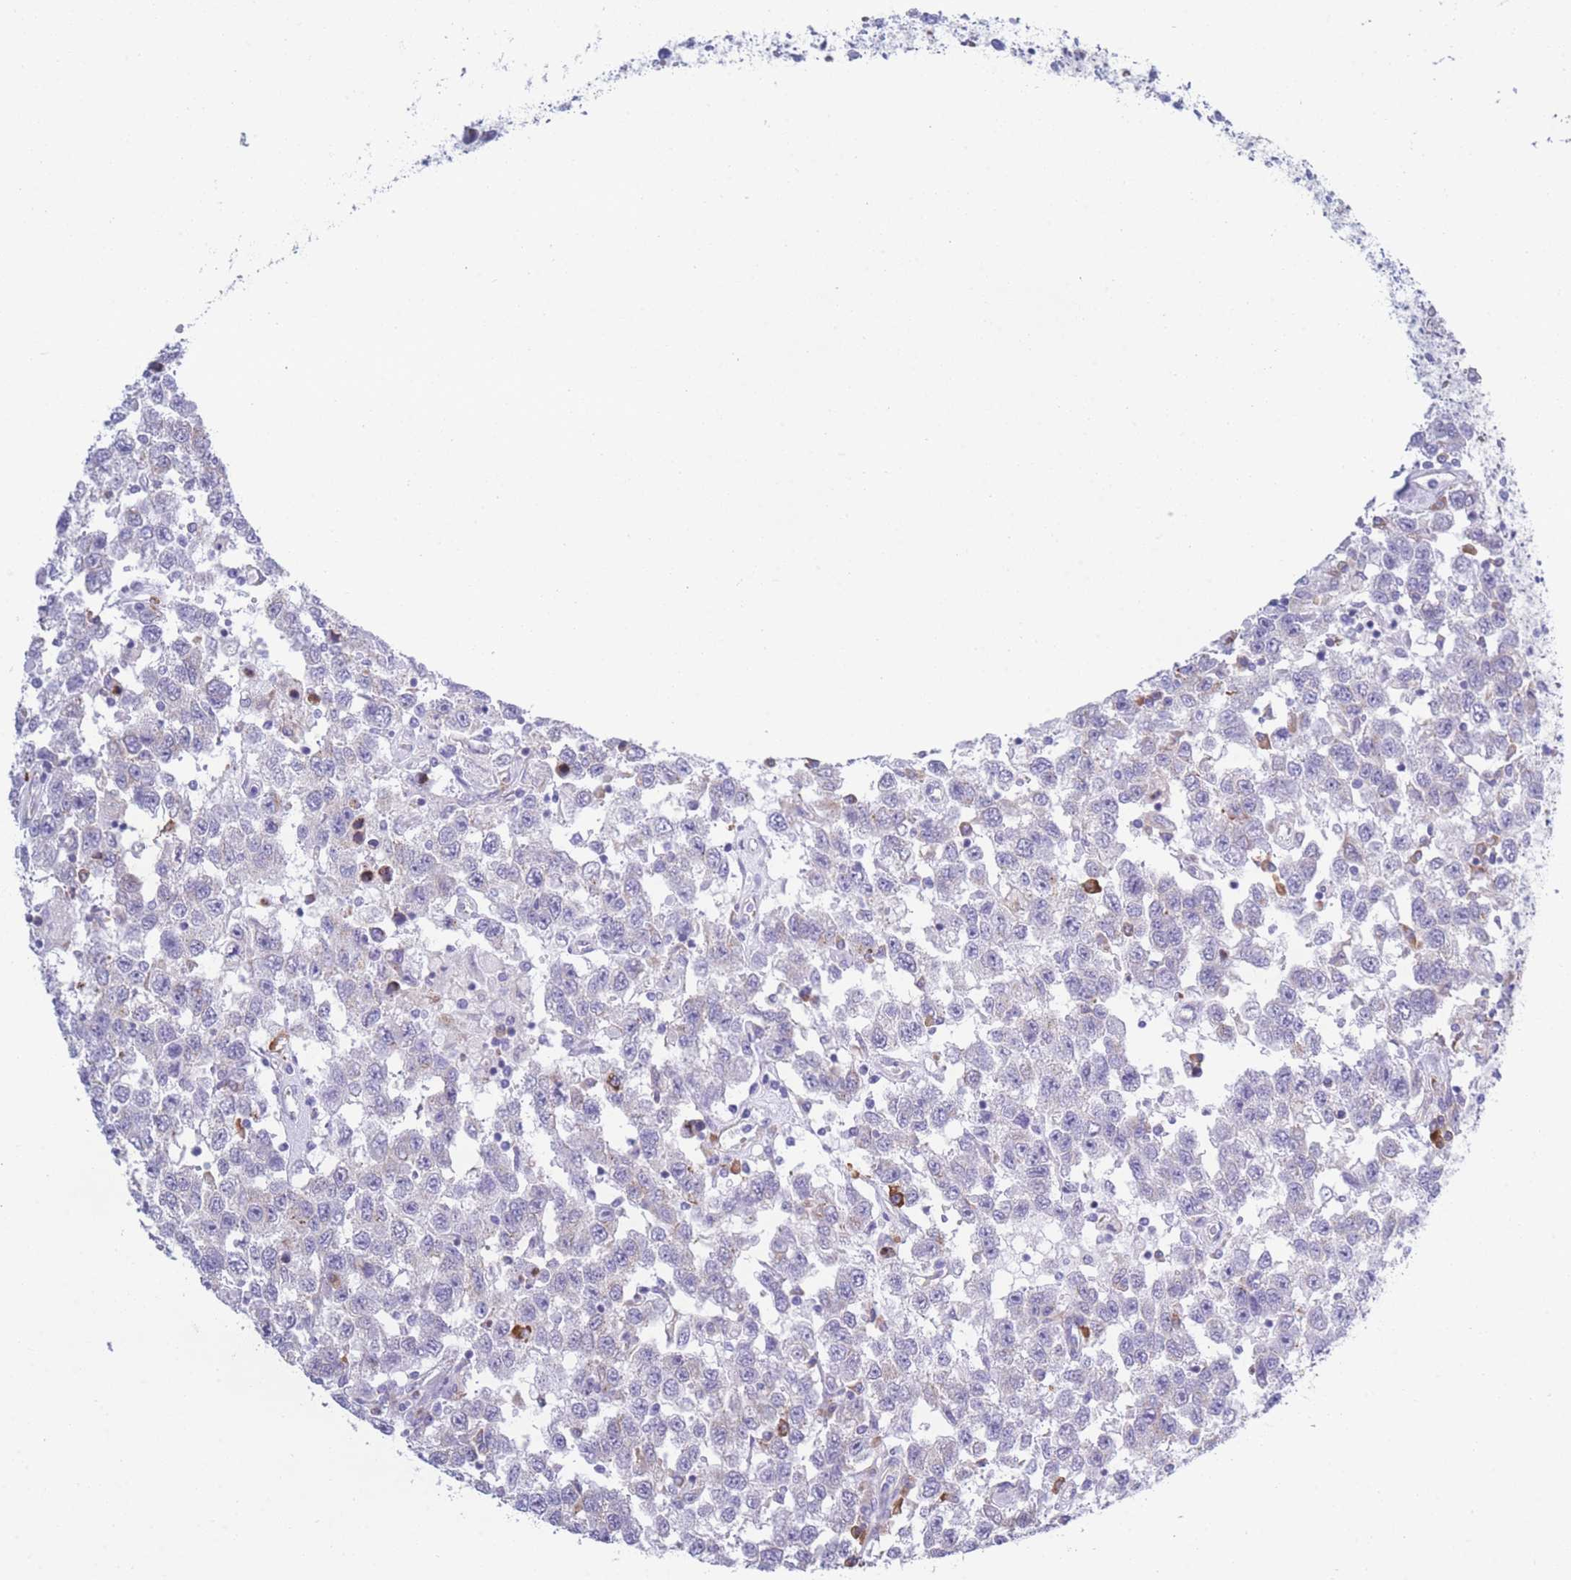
{"staining": {"intensity": "negative", "quantity": "none", "location": "none"}, "tissue": "testis cancer", "cell_type": "Tumor cells", "image_type": "cancer", "snomed": [{"axis": "morphology", "description": "Seminoma, NOS"}, {"axis": "topography", "description": "Testis"}], "caption": "Immunohistochemistry (IHC) photomicrograph of human testis cancer (seminoma) stained for a protein (brown), which displays no staining in tumor cells. Nuclei are stained in blue.", "gene": "XKR8", "patient": {"sex": "male", "age": 41}}